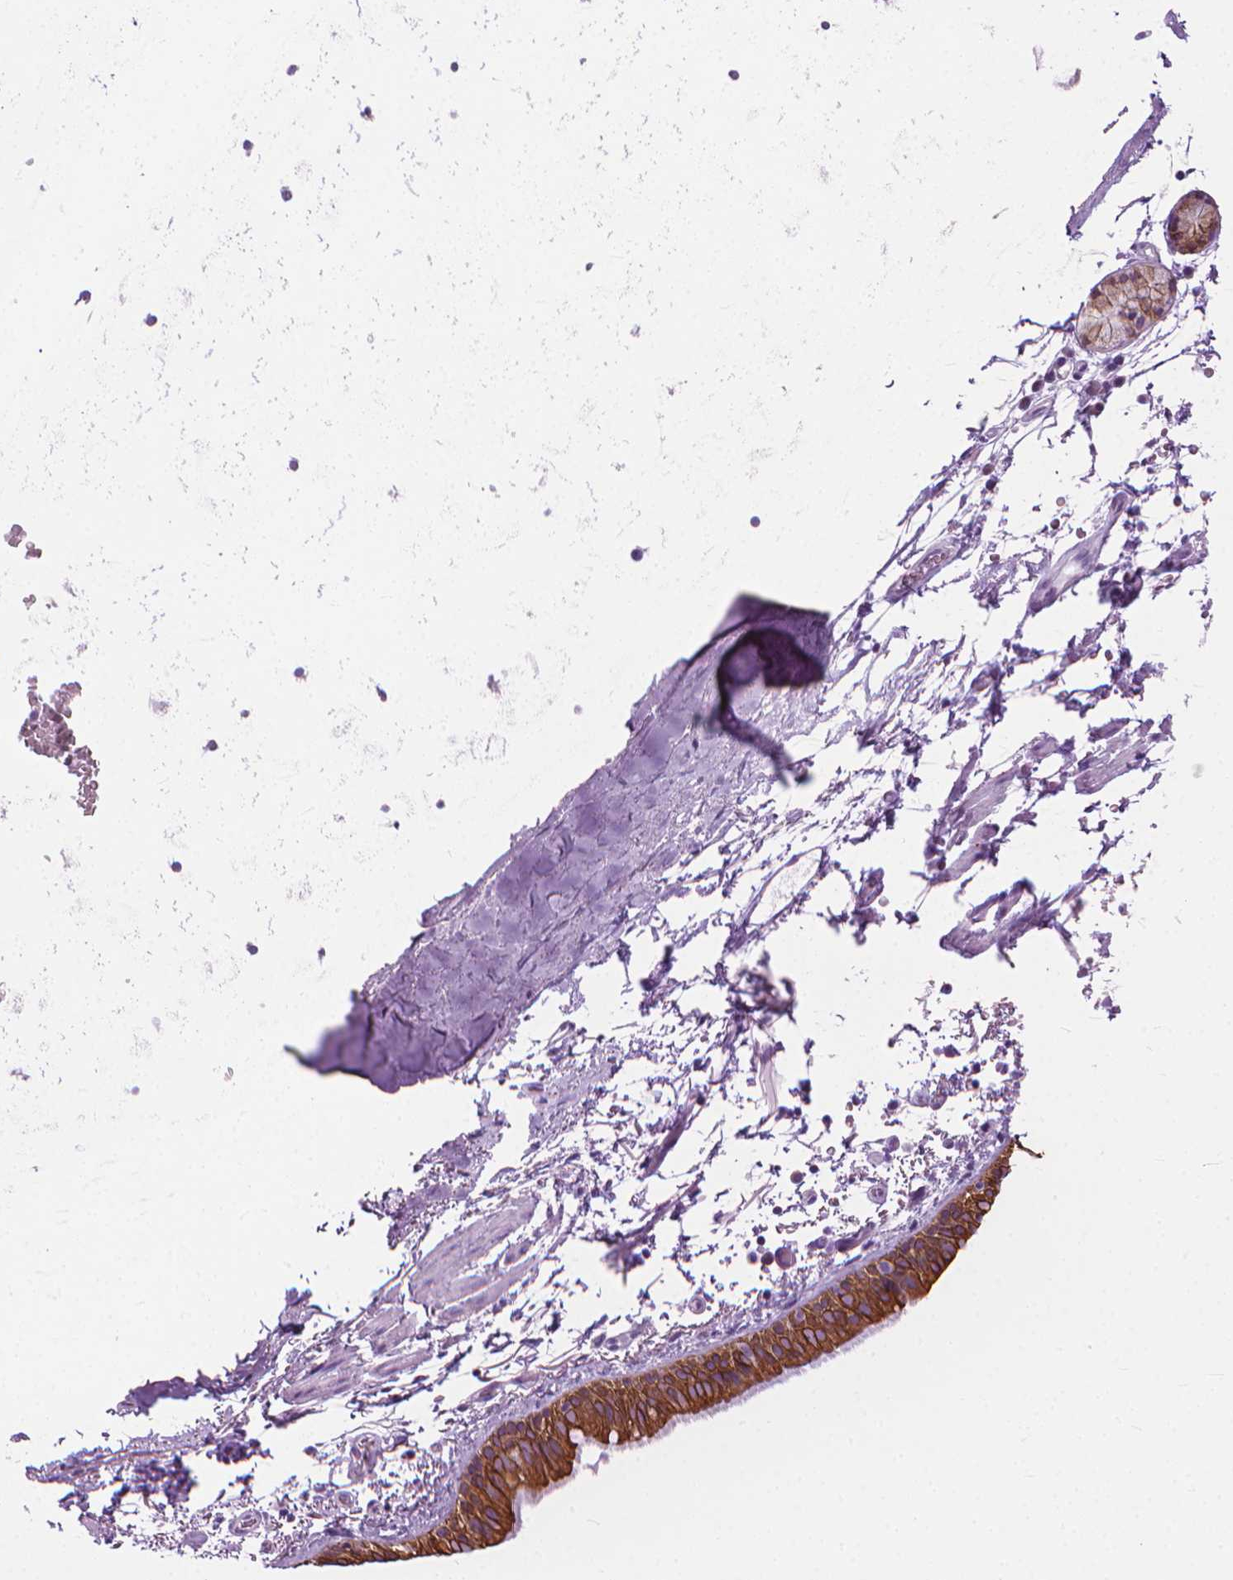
{"staining": {"intensity": "strong", "quantity": ">75%", "location": "cytoplasmic/membranous"}, "tissue": "bronchus", "cell_type": "Respiratory epithelial cells", "image_type": "normal", "snomed": [{"axis": "morphology", "description": "Normal tissue, NOS"}, {"axis": "topography", "description": "Bronchus"}], "caption": "This micrograph shows benign bronchus stained with immunohistochemistry (IHC) to label a protein in brown. The cytoplasmic/membranous of respiratory epithelial cells show strong positivity for the protein. Nuclei are counter-stained blue.", "gene": "HTR2B", "patient": {"sex": "female", "age": 61}}